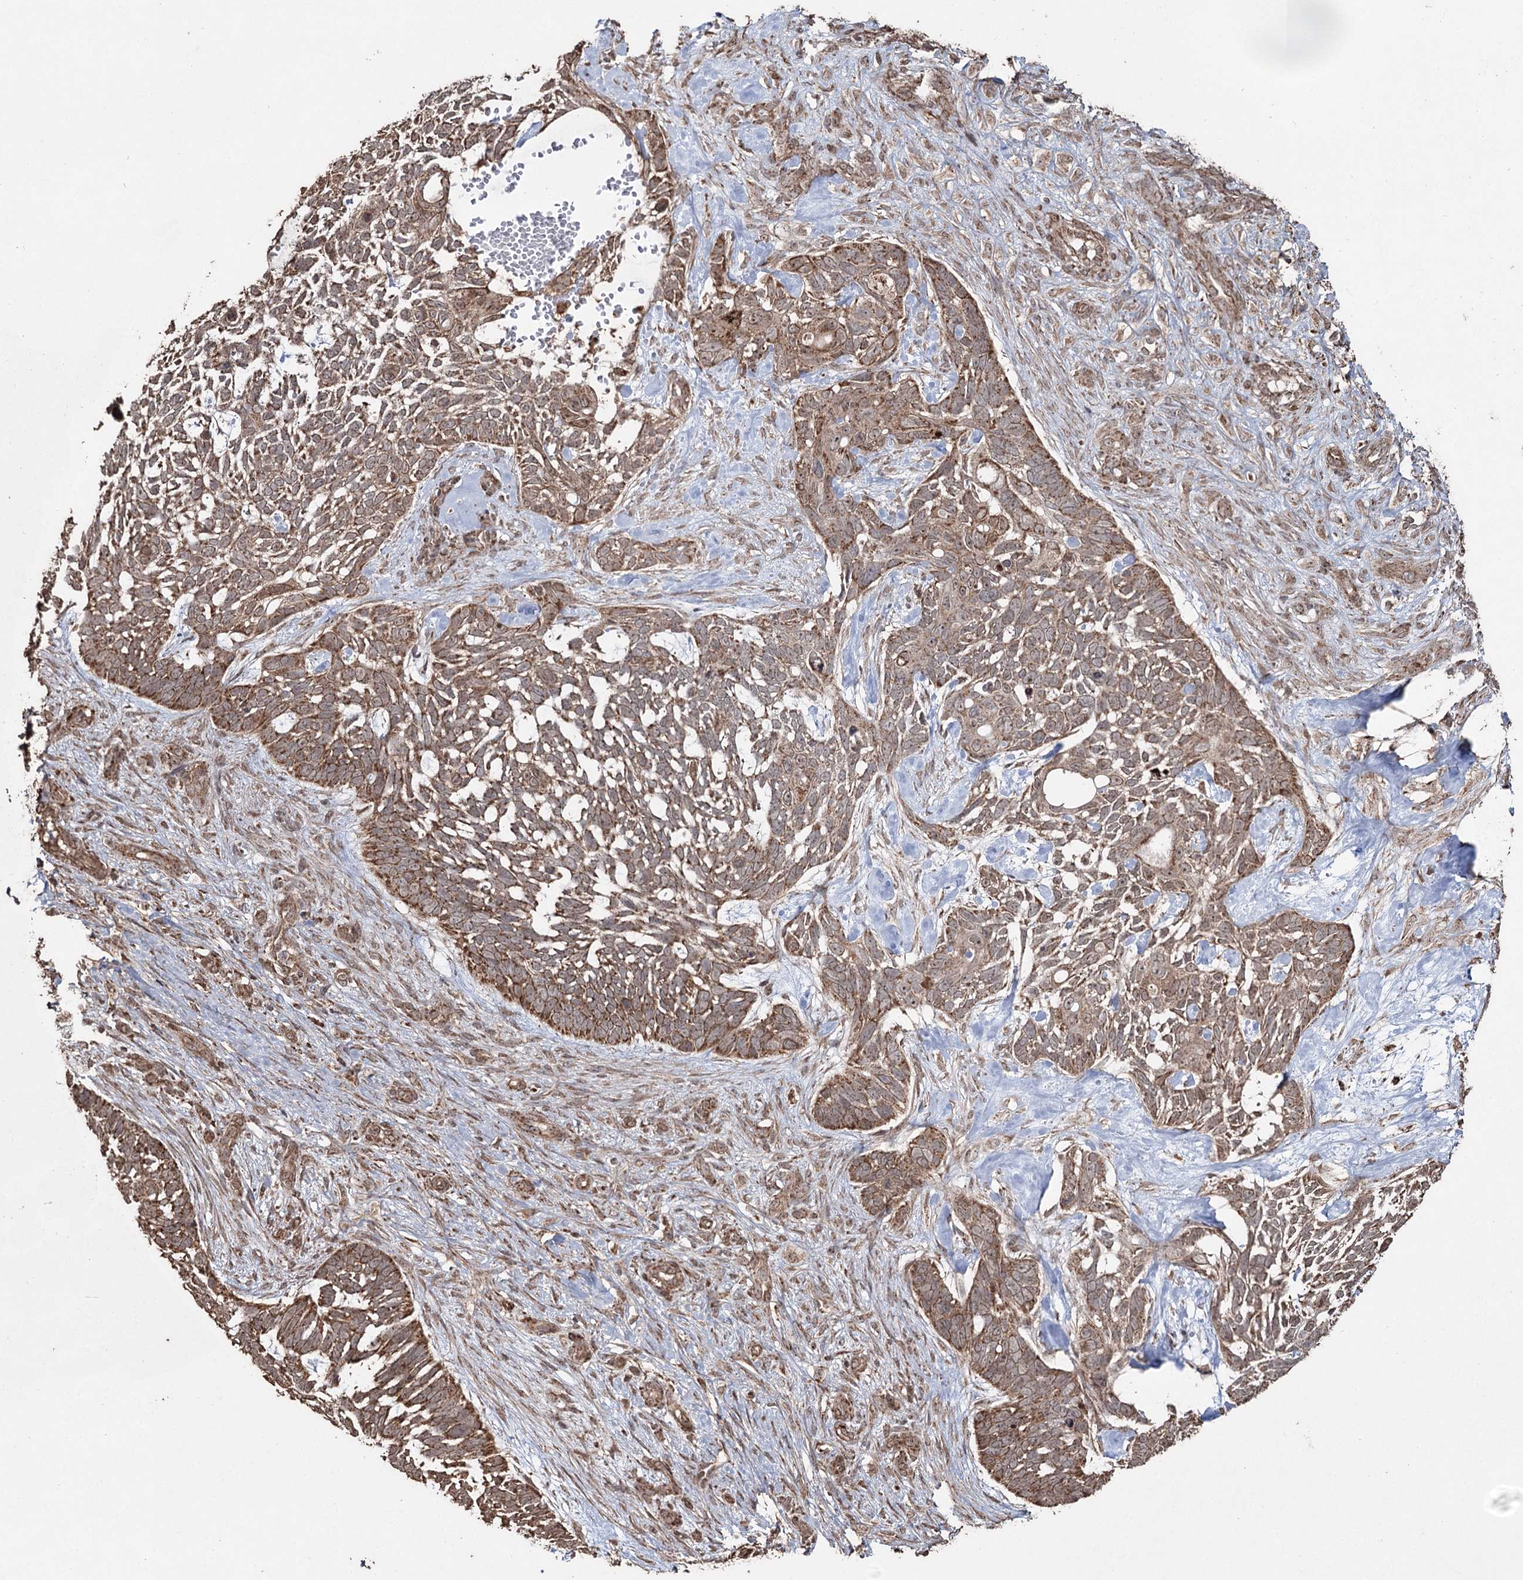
{"staining": {"intensity": "moderate", "quantity": ">75%", "location": "cytoplasmic/membranous"}, "tissue": "skin cancer", "cell_type": "Tumor cells", "image_type": "cancer", "snomed": [{"axis": "morphology", "description": "Basal cell carcinoma"}, {"axis": "topography", "description": "Skin"}], "caption": "Approximately >75% of tumor cells in skin cancer (basal cell carcinoma) display moderate cytoplasmic/membranous protein staining as visualized by brown immunohistochemical staining.", "gene": "SLF2", "patient": {"sex": "male", "age": 88}}